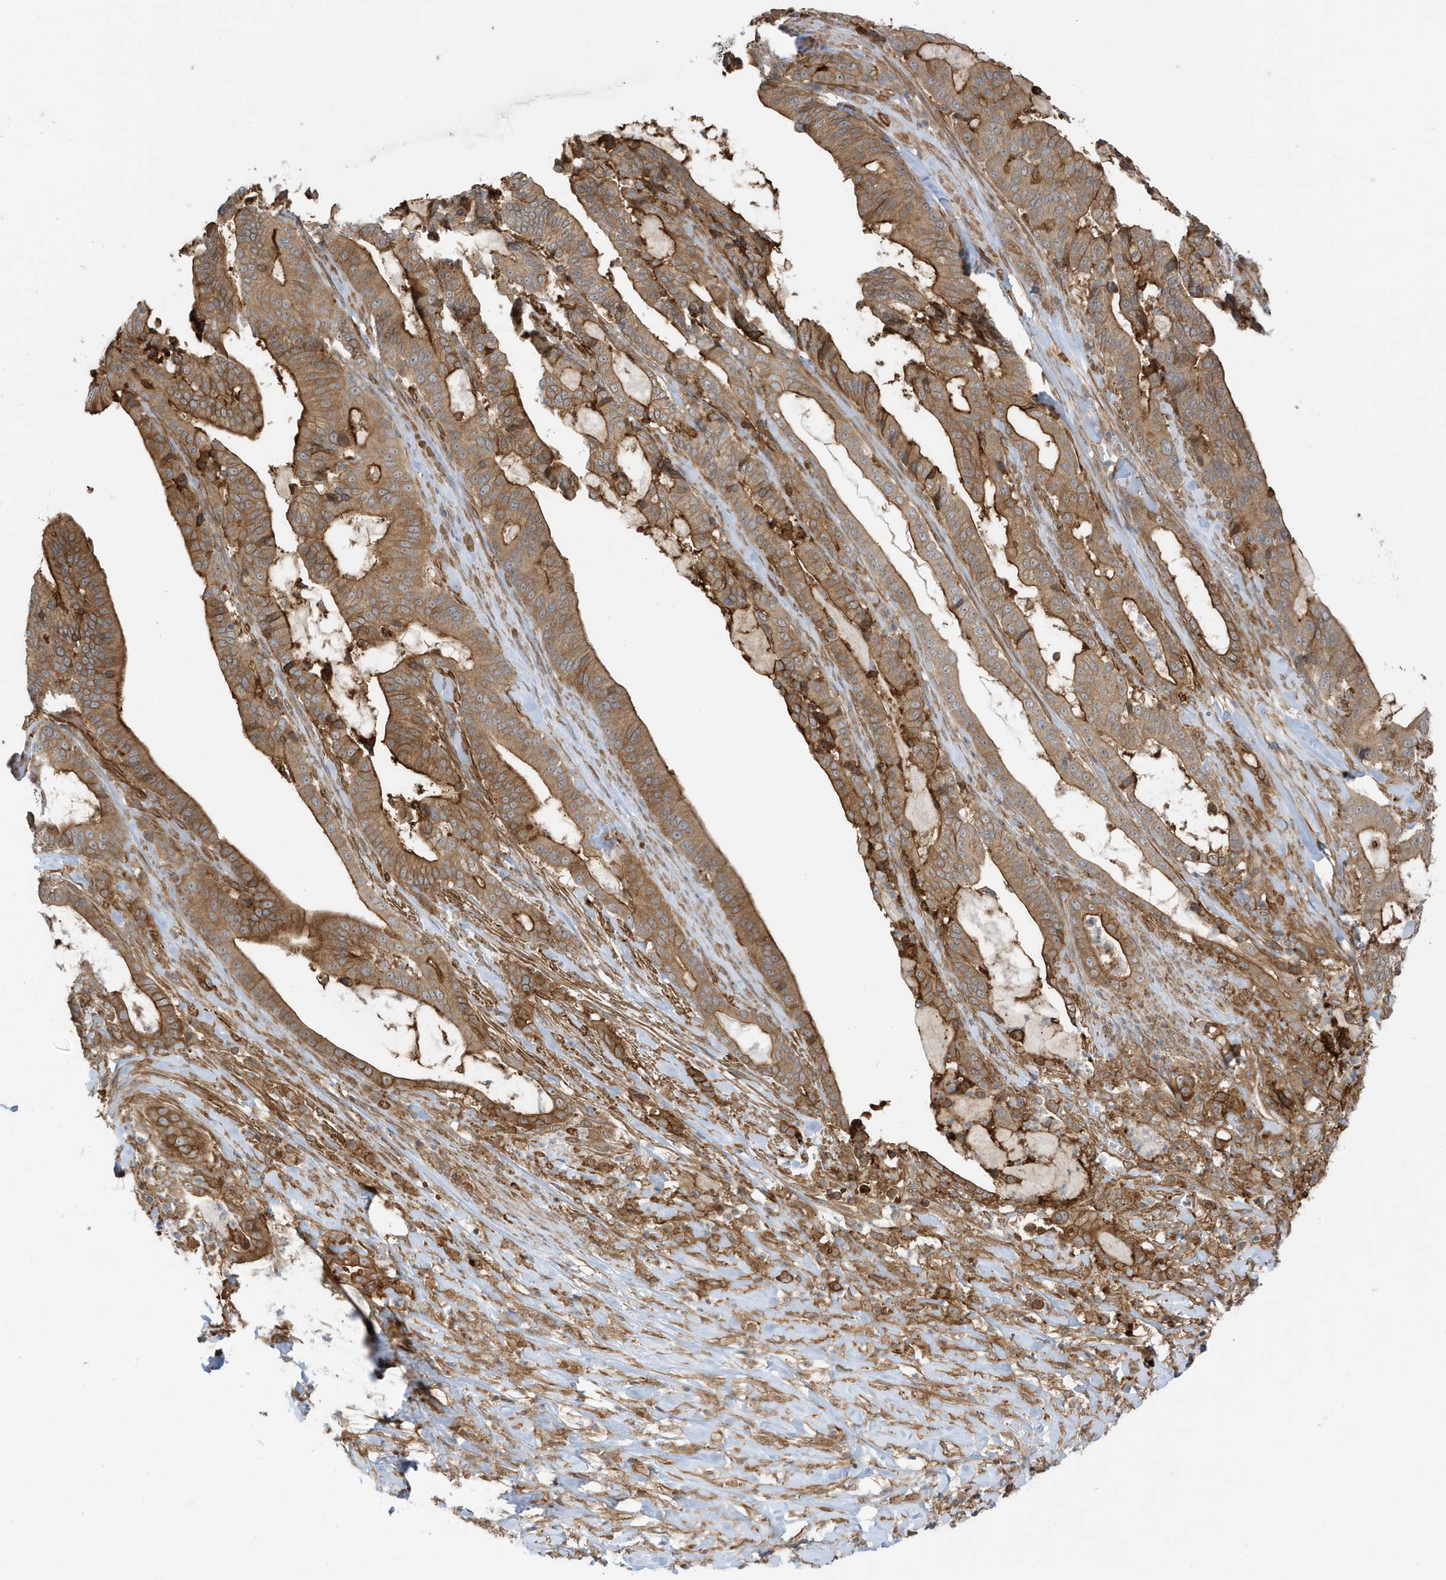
{"staining": {"intensity": "strong", "quantity": ">75%", "location": "cytoplasmic/membranous"}, "tissue": "pancreatic cancer", "cell_type": "Tumor cells", "image_type": "cancer", "snomed": [{"axis": "morphology", "description": "Adenocarcinoma, NOS"}, {"axis": "topography", "description": "Pancreas"}], "caption": "The image exhibits immunohistochemical staining of pancreatic adenocarcinoma. There is strong cytoplasmic/membranous expression is identified in approximately >75% of tumor cells.", "gene": "CDC42EP3", "patient": {"sex": "male", "age": 63}}